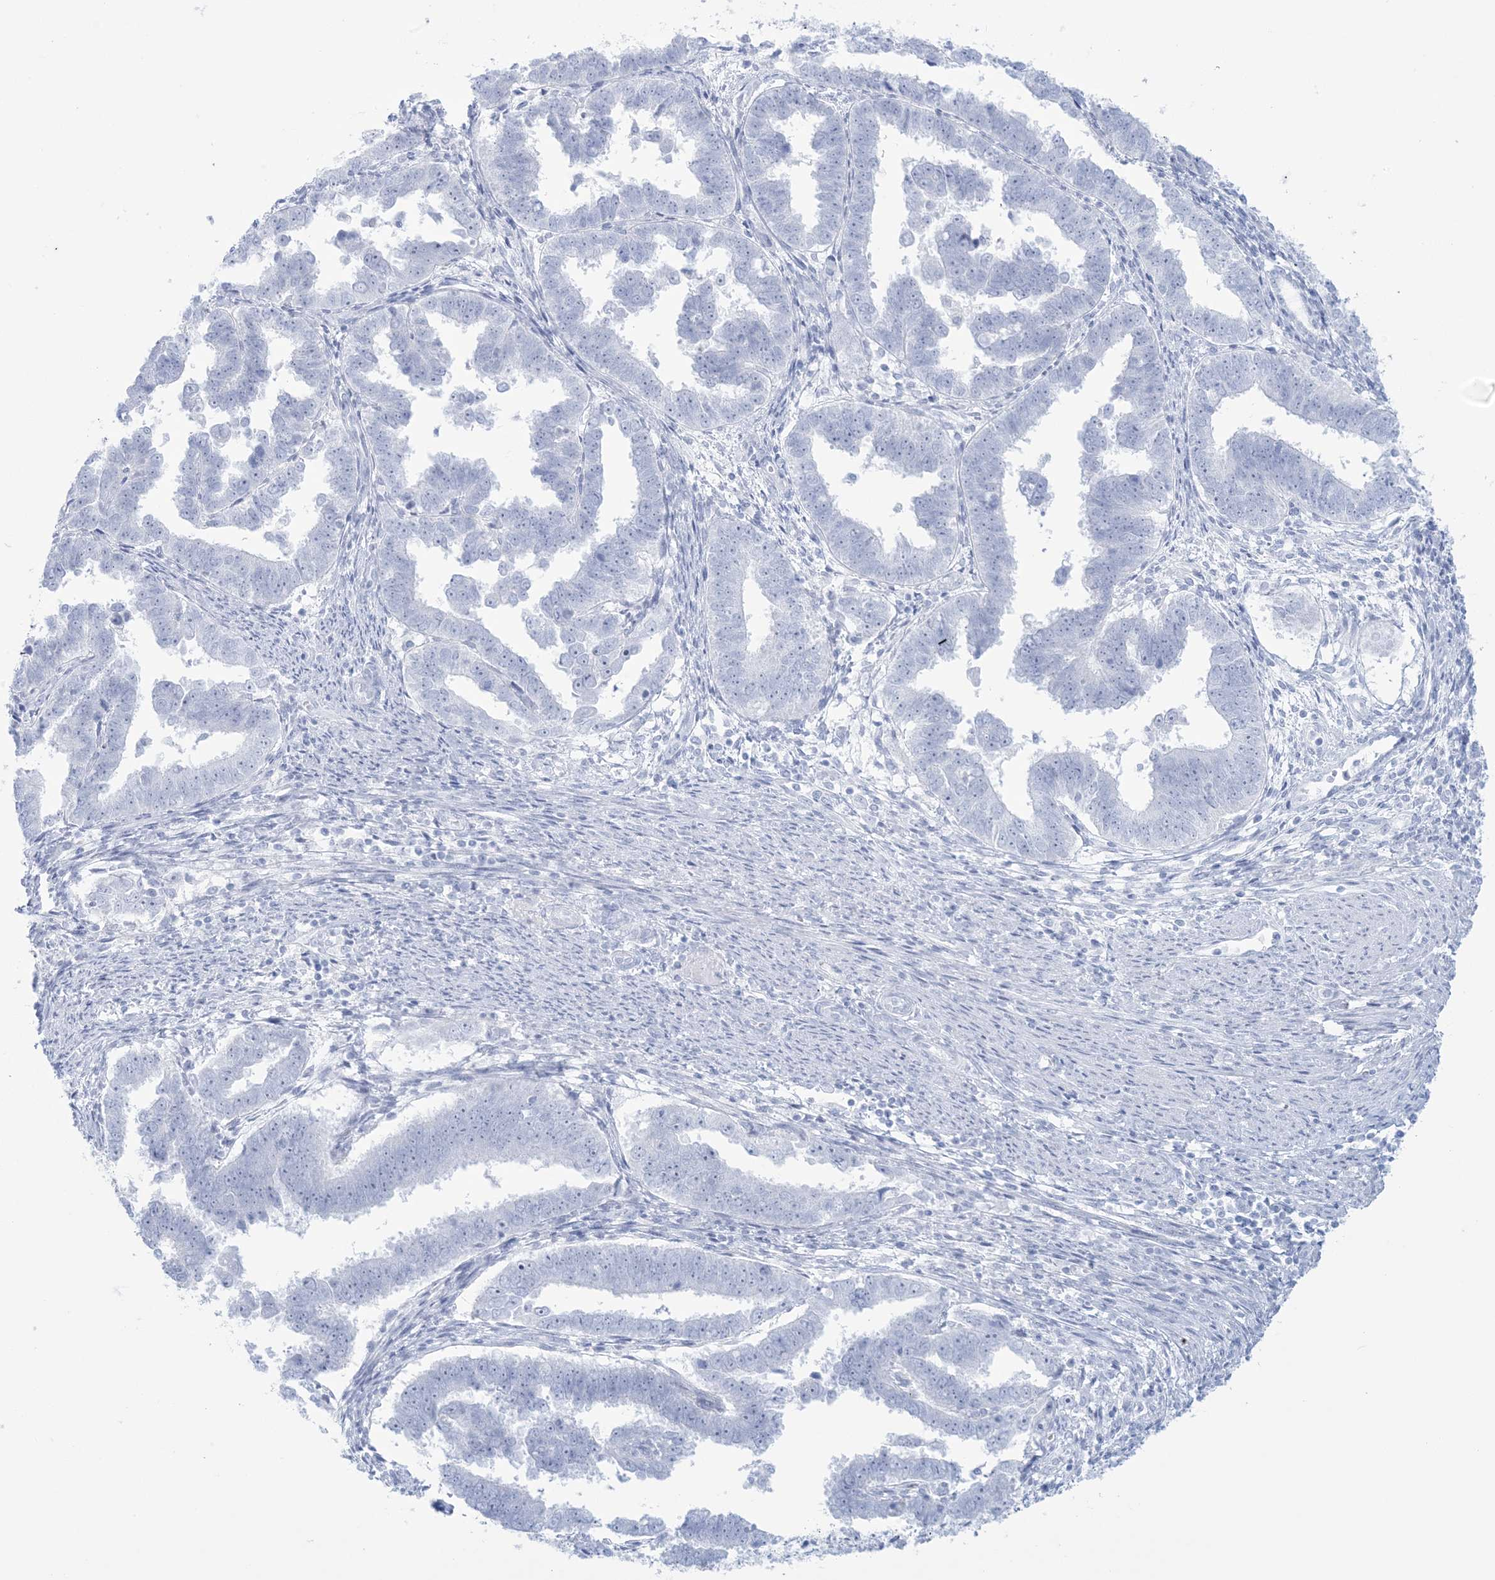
{"staining": {"intensity": "negative", "quantity": "none", "location": "none"}, "tissue": "endometrial cancer", "cell_type": "Tumor cells", "image_type": "cancer", "snomed": [{"axis": "morphology", "description": "Adenocarcinoma, NOS"}, {"axis": "topography", "description": "Endometrium"}], "caption": "IHC photomicrograph of neoplastic tissue: endometrial cancer (adenocarcinoma) stained with DAB exhibits no significant protein staining in tumor cells.", "gene": "AGXT", "patient": {"sex": "female", "age": 75}}